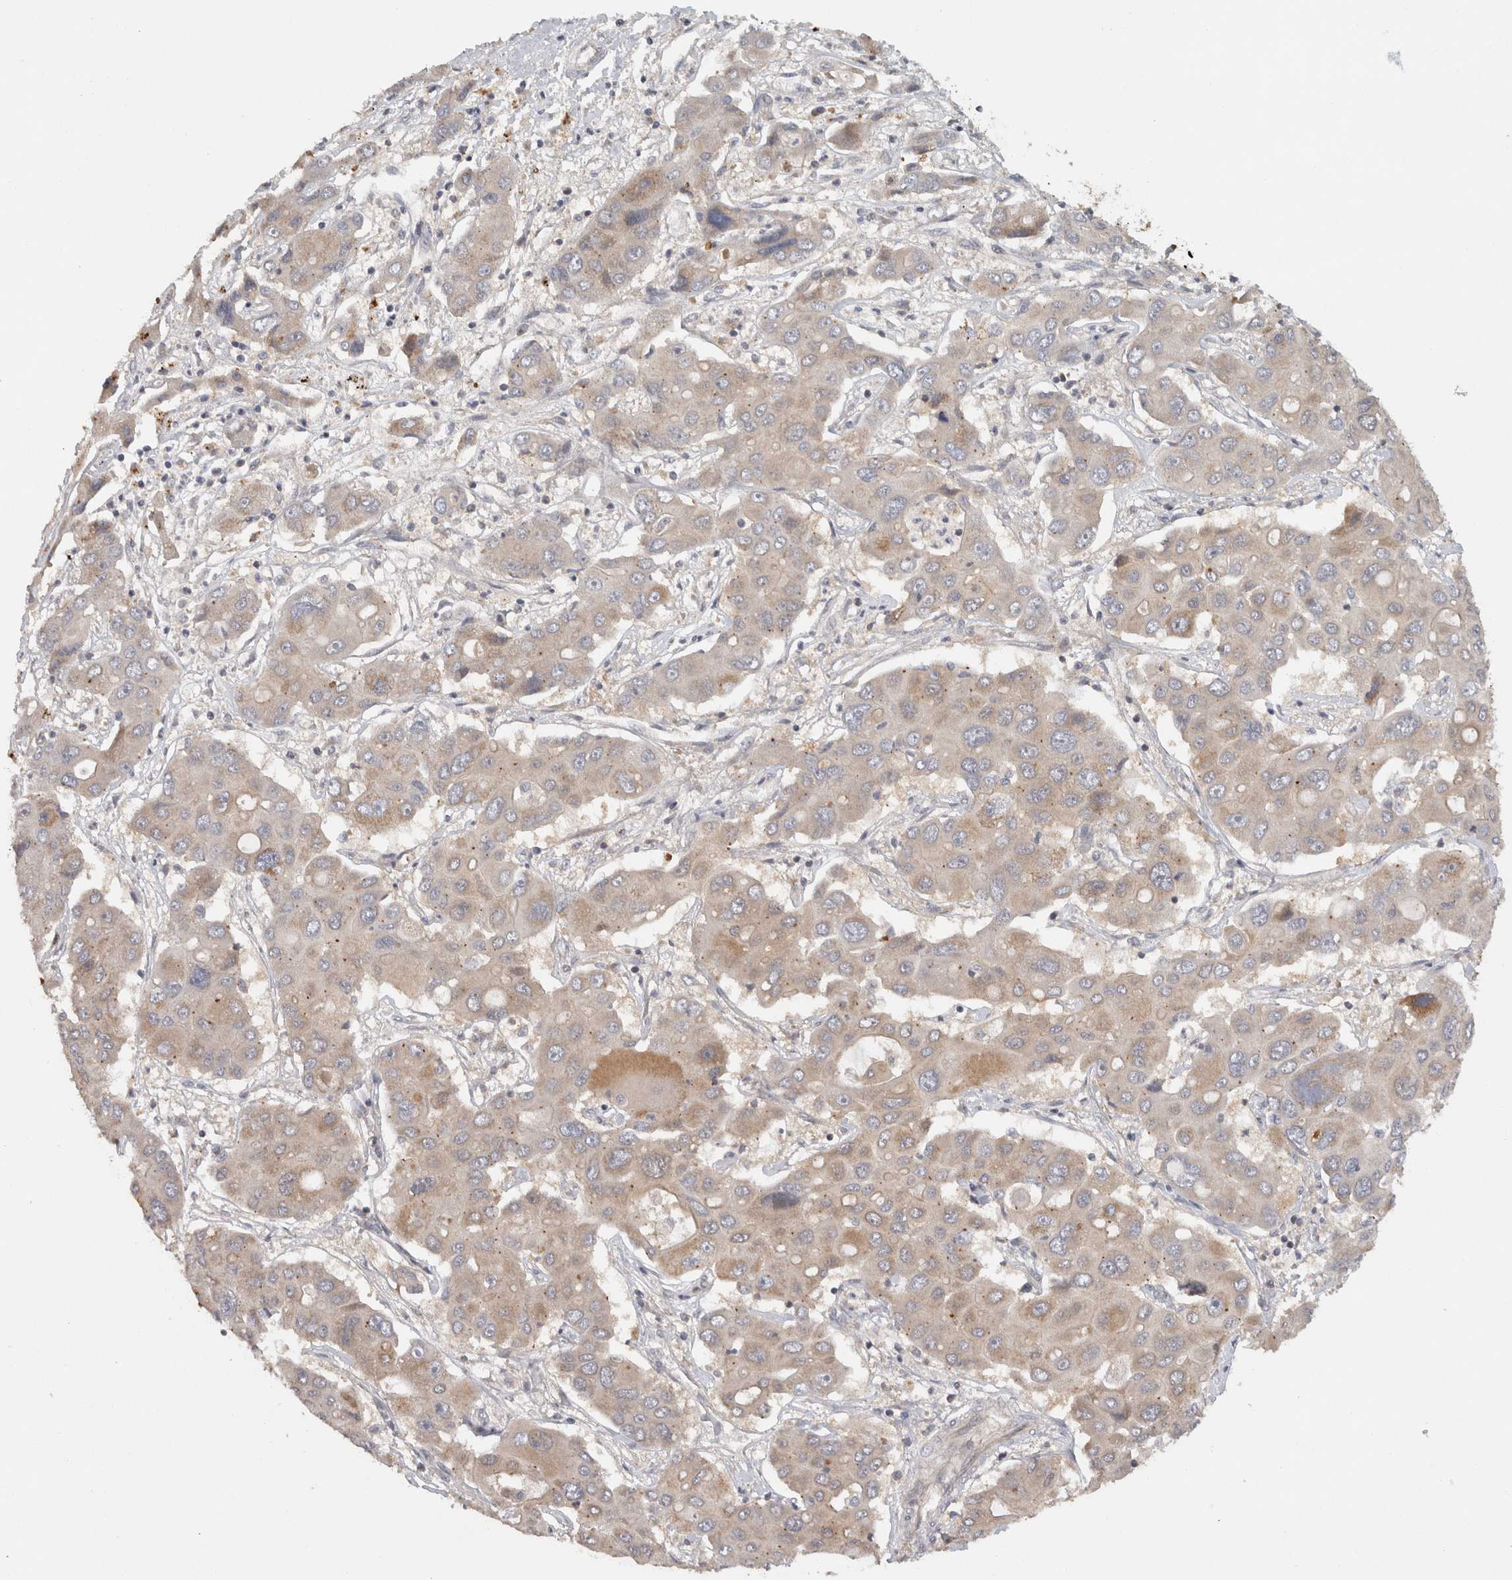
{"staining": {"intensity": "weak", "quantity": ">75%", "location": "cytoplasmic/membranous"}, "tissue": "liver cancer", "cell_type": "Tumor cells", "image_type": "cancer", "snomed": [{"axis": "morphology", "description": "Cholangiocarcinoma"}, {"axis": "topography", "description": "Liver"}], "caption": "High-magnification brightfield microscopy of liver cholangiocarcinoma stained with DAB (brown) and counterstained with hematoxylin (blue). tumor cells exhibit weak cytoplasmic/membranous staining is present in about>75% of cells.", "gene": "ACAT2", "patient": {"sex": "male", "age": 67}}